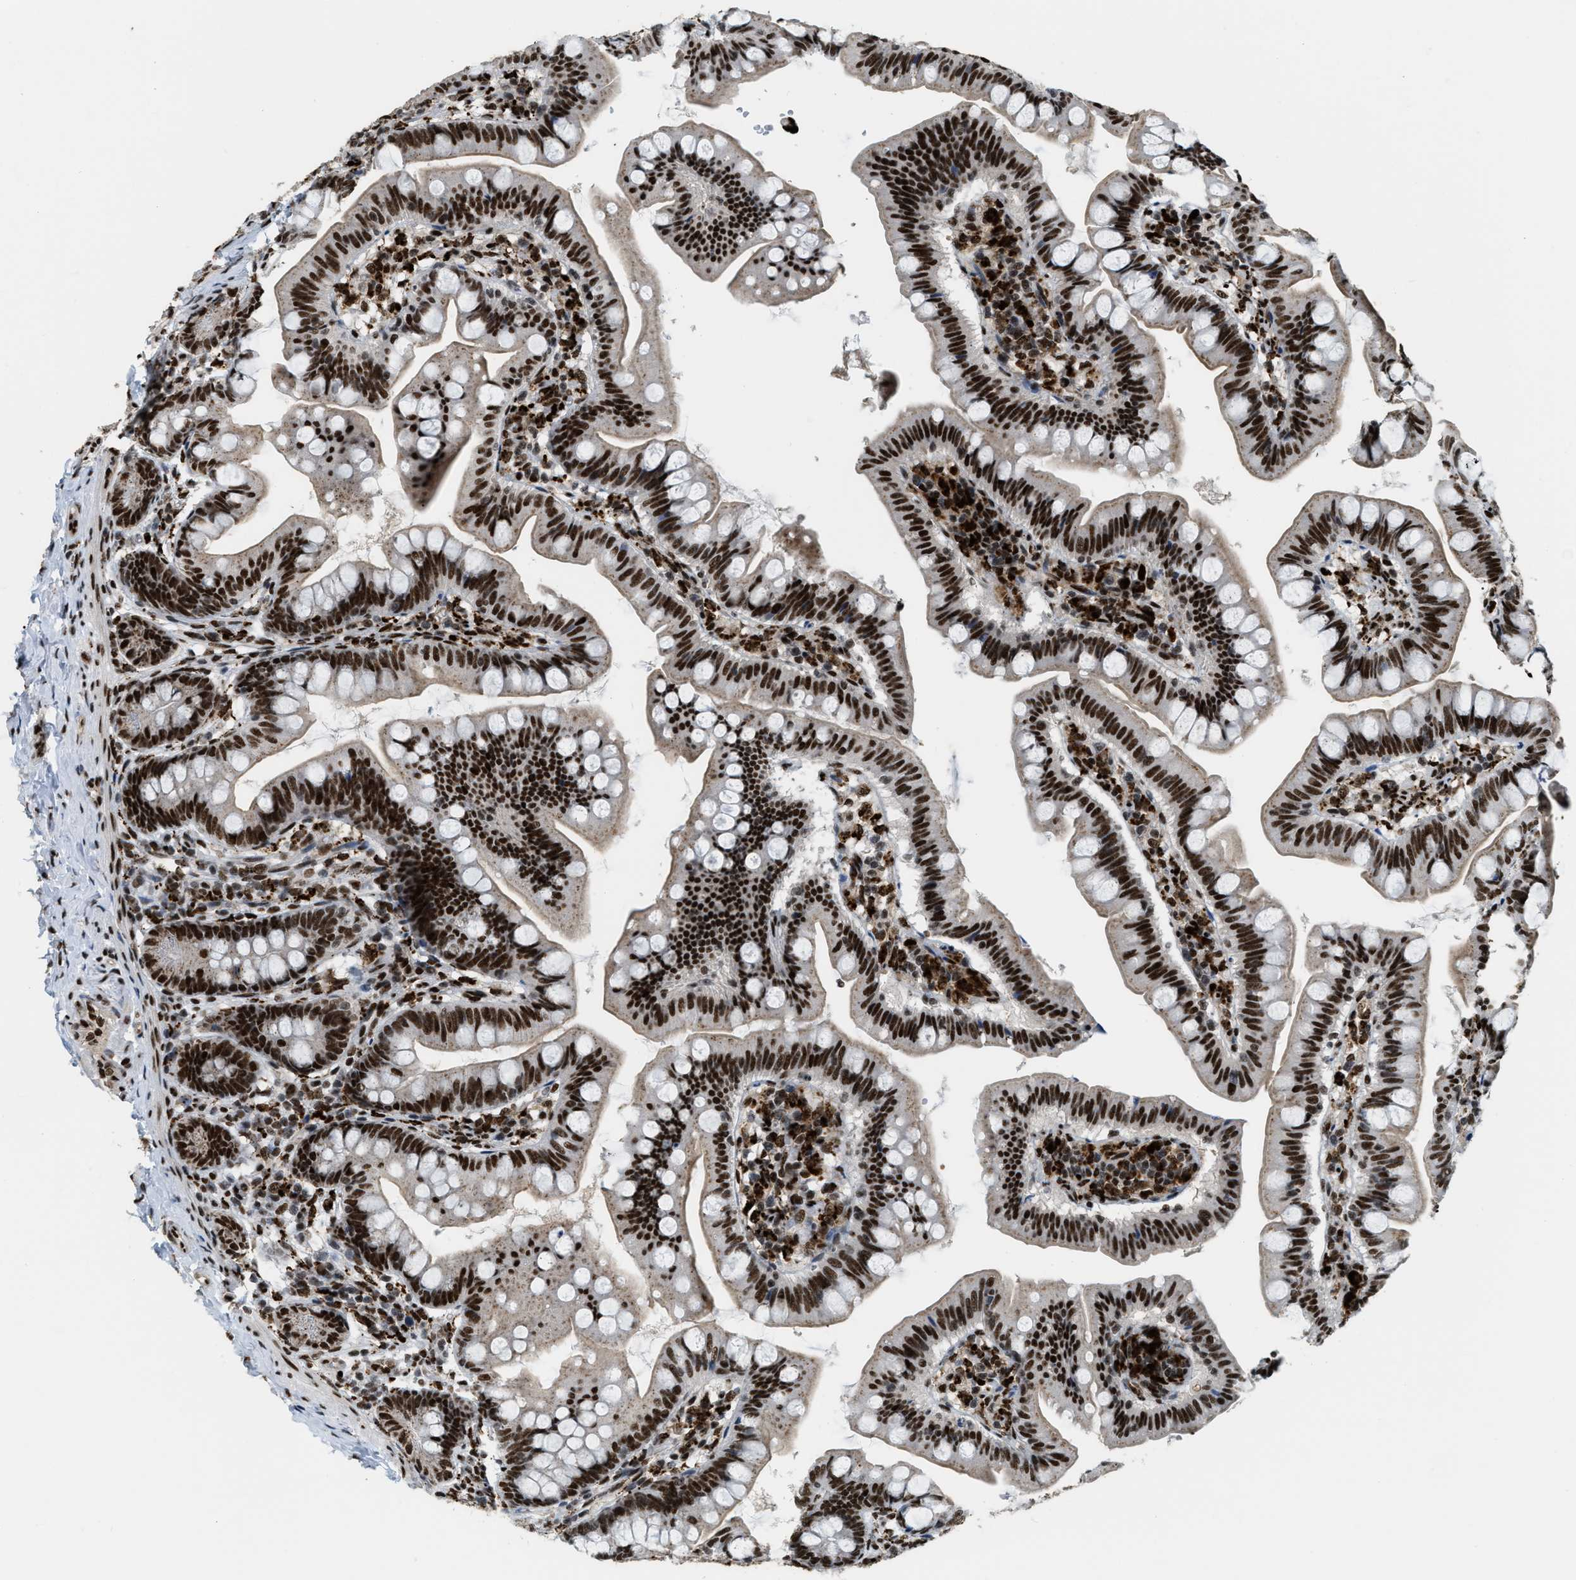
{"staining": {"intensity": "strong", "quantity": ">75%", "location": "cytoplasmic/membranous,nuclear"}, "tissue": "small intestine", "cell_type": "Glandular cells", "image_type": "normal", "snomed": [{"axis": "morphology", "description": "Normal tissue, NOS"}, {"axis": "topography", "description": "Small intestine"}], "caption": "An image showing strong cytoplasmic/membranous,nuclear expression in about >75% of glandular cells in normal small intestine, as visualized by brown immunohistochemical staining.", "gene": "NUMA1", "patient": {"sex": "male", "age": 7}}